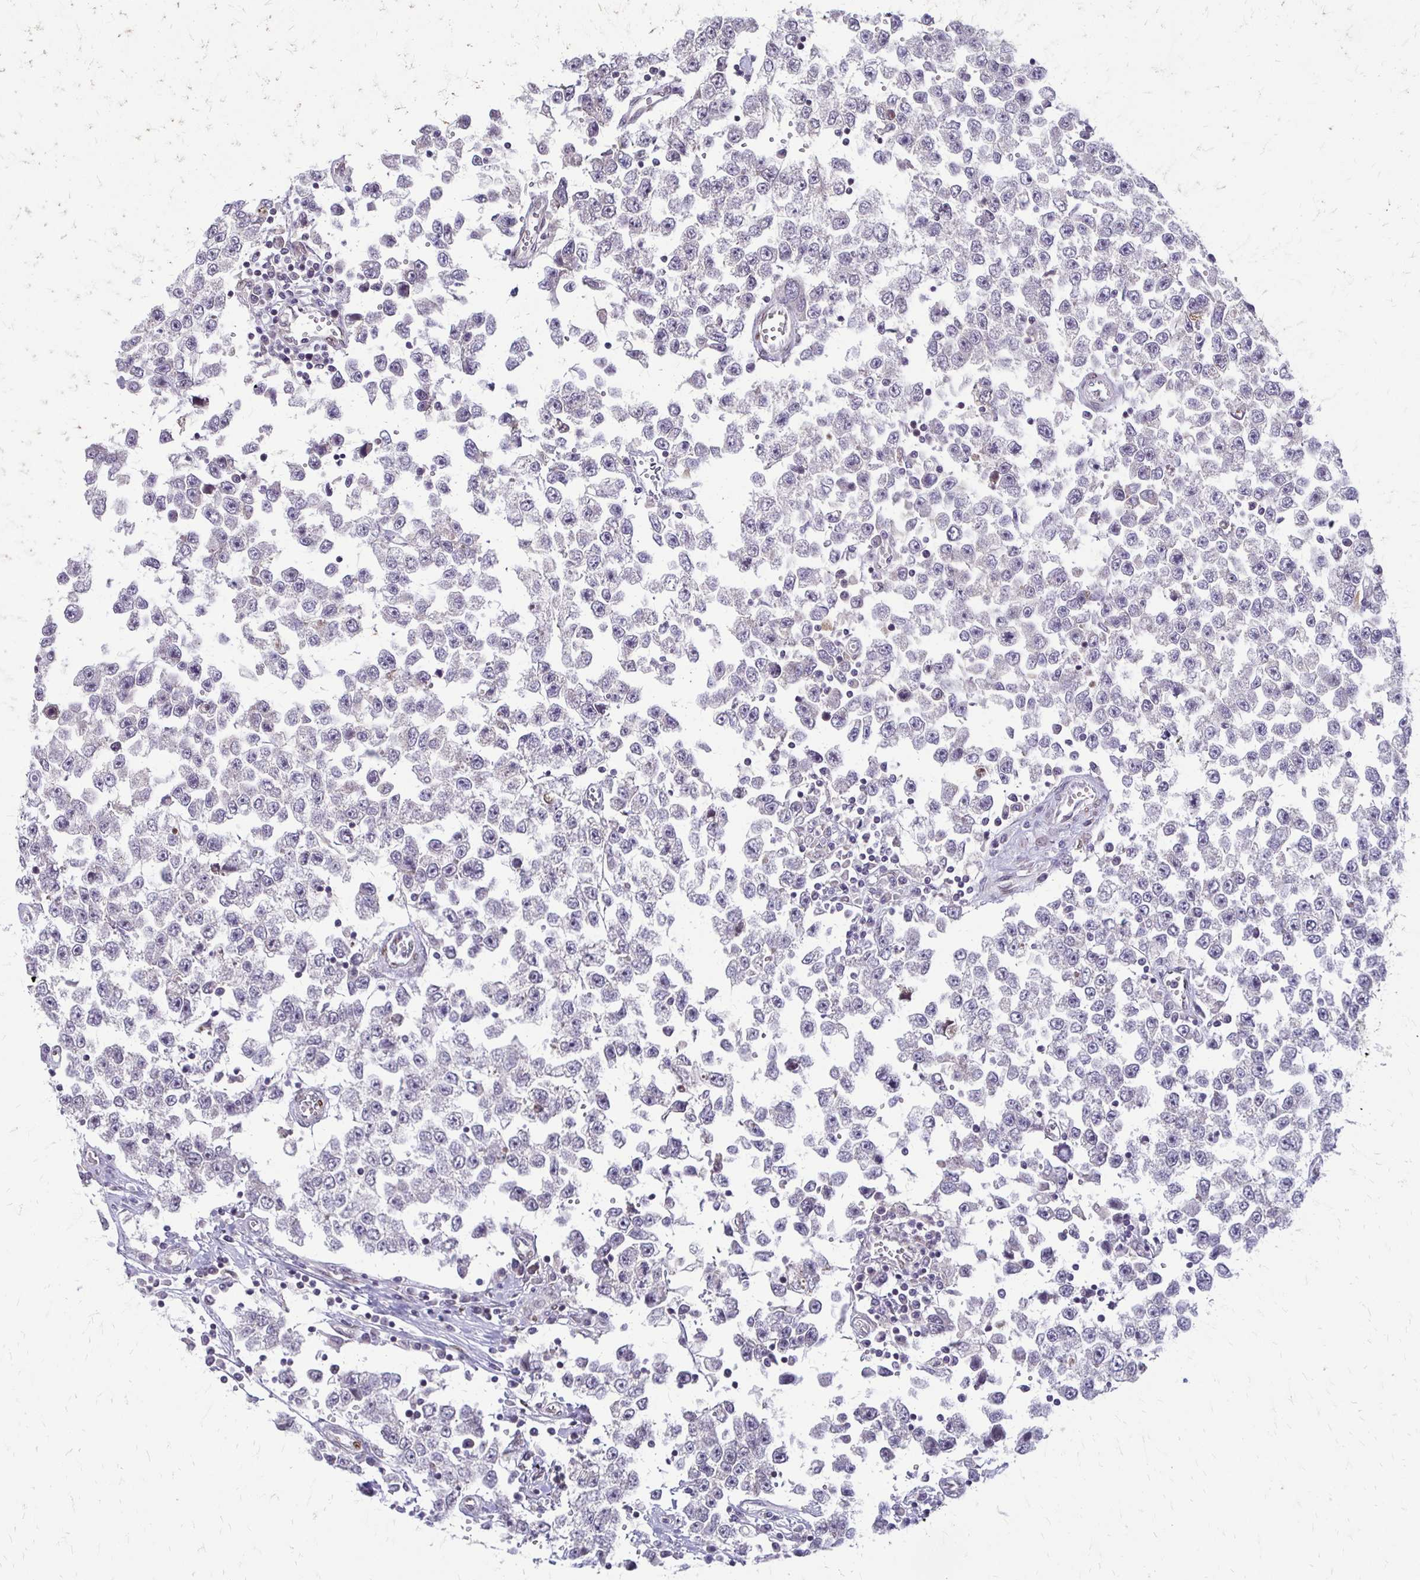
{"staining": {"intensity": "negative", "quantity": "none", "location": "none"}, "tissue": "testis cancer", "cell_type": "Tumor cells", "image_type": "cancer", "snomed": [{"axis": "morphology", "description": "Seminoma, NOS"}, {"axis": "topography", "description": "Testis"}], "caption": "IHC micrograph of neoplastic tissue: testis cancer stained with DAB (3,3'-diaminobenzidine) demonstrates no significant protein expression in tumor cells.", "gene": "TRIR", "patient": {"sex": "male", "age": 34}}